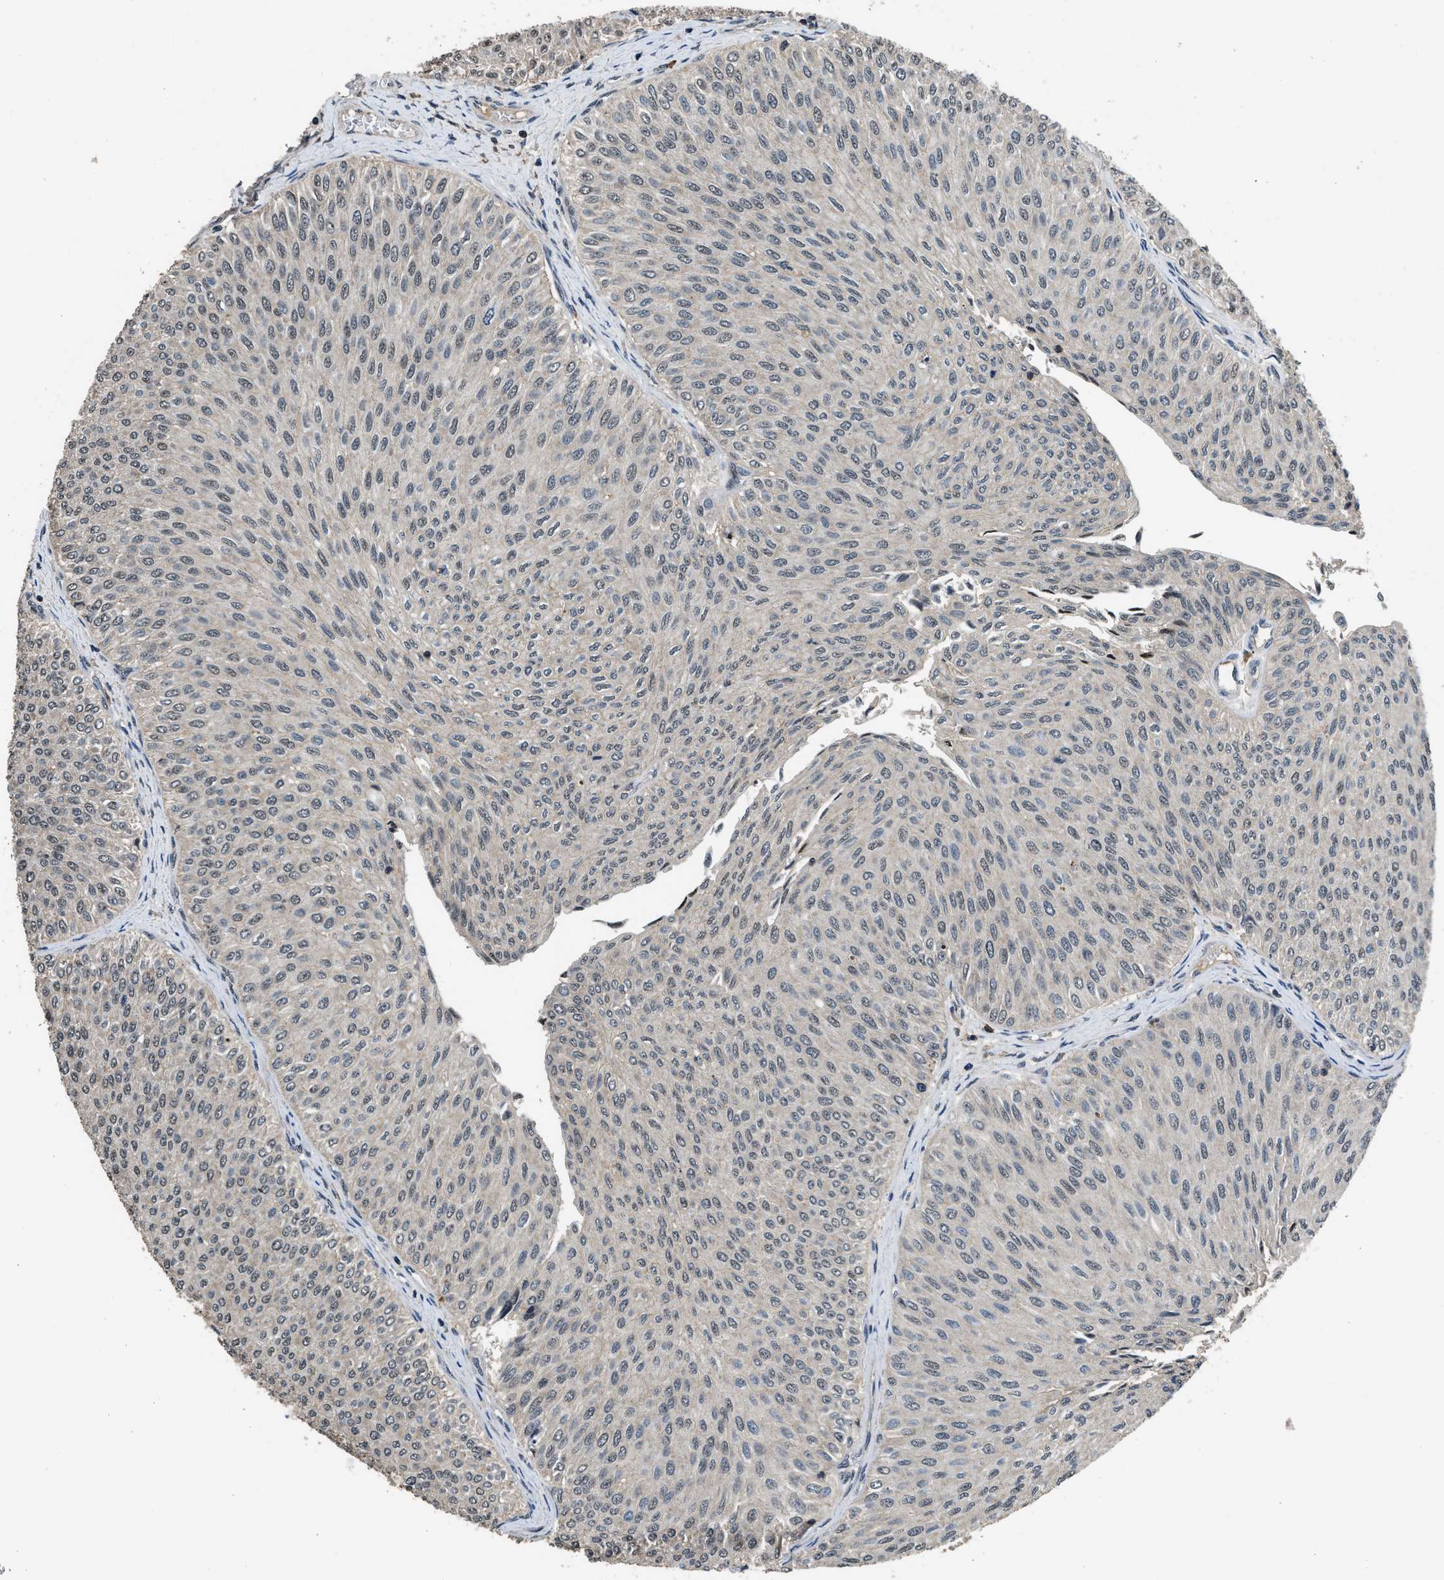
{"staining": {"intensity": "weak", "quantity": "25%-75%", "location": "nuclear"}, "tissue": "urothelial cancer", "cell_type": "Tumor cells", "image_type": "cancer", "snomed": [{"axis": "morphology", "description": "Urothelial carcinoma, Low grade"}, {"axis": "topography", "description": "Urinary bladder"}], "caption": "Tumor cells display weak nuclear positivity in approximately 25%-75% of cells in urothelial carcinoma (low-grade).", "gene": "SLC15A4", "patient": {"sex": "male", "age": 78}}